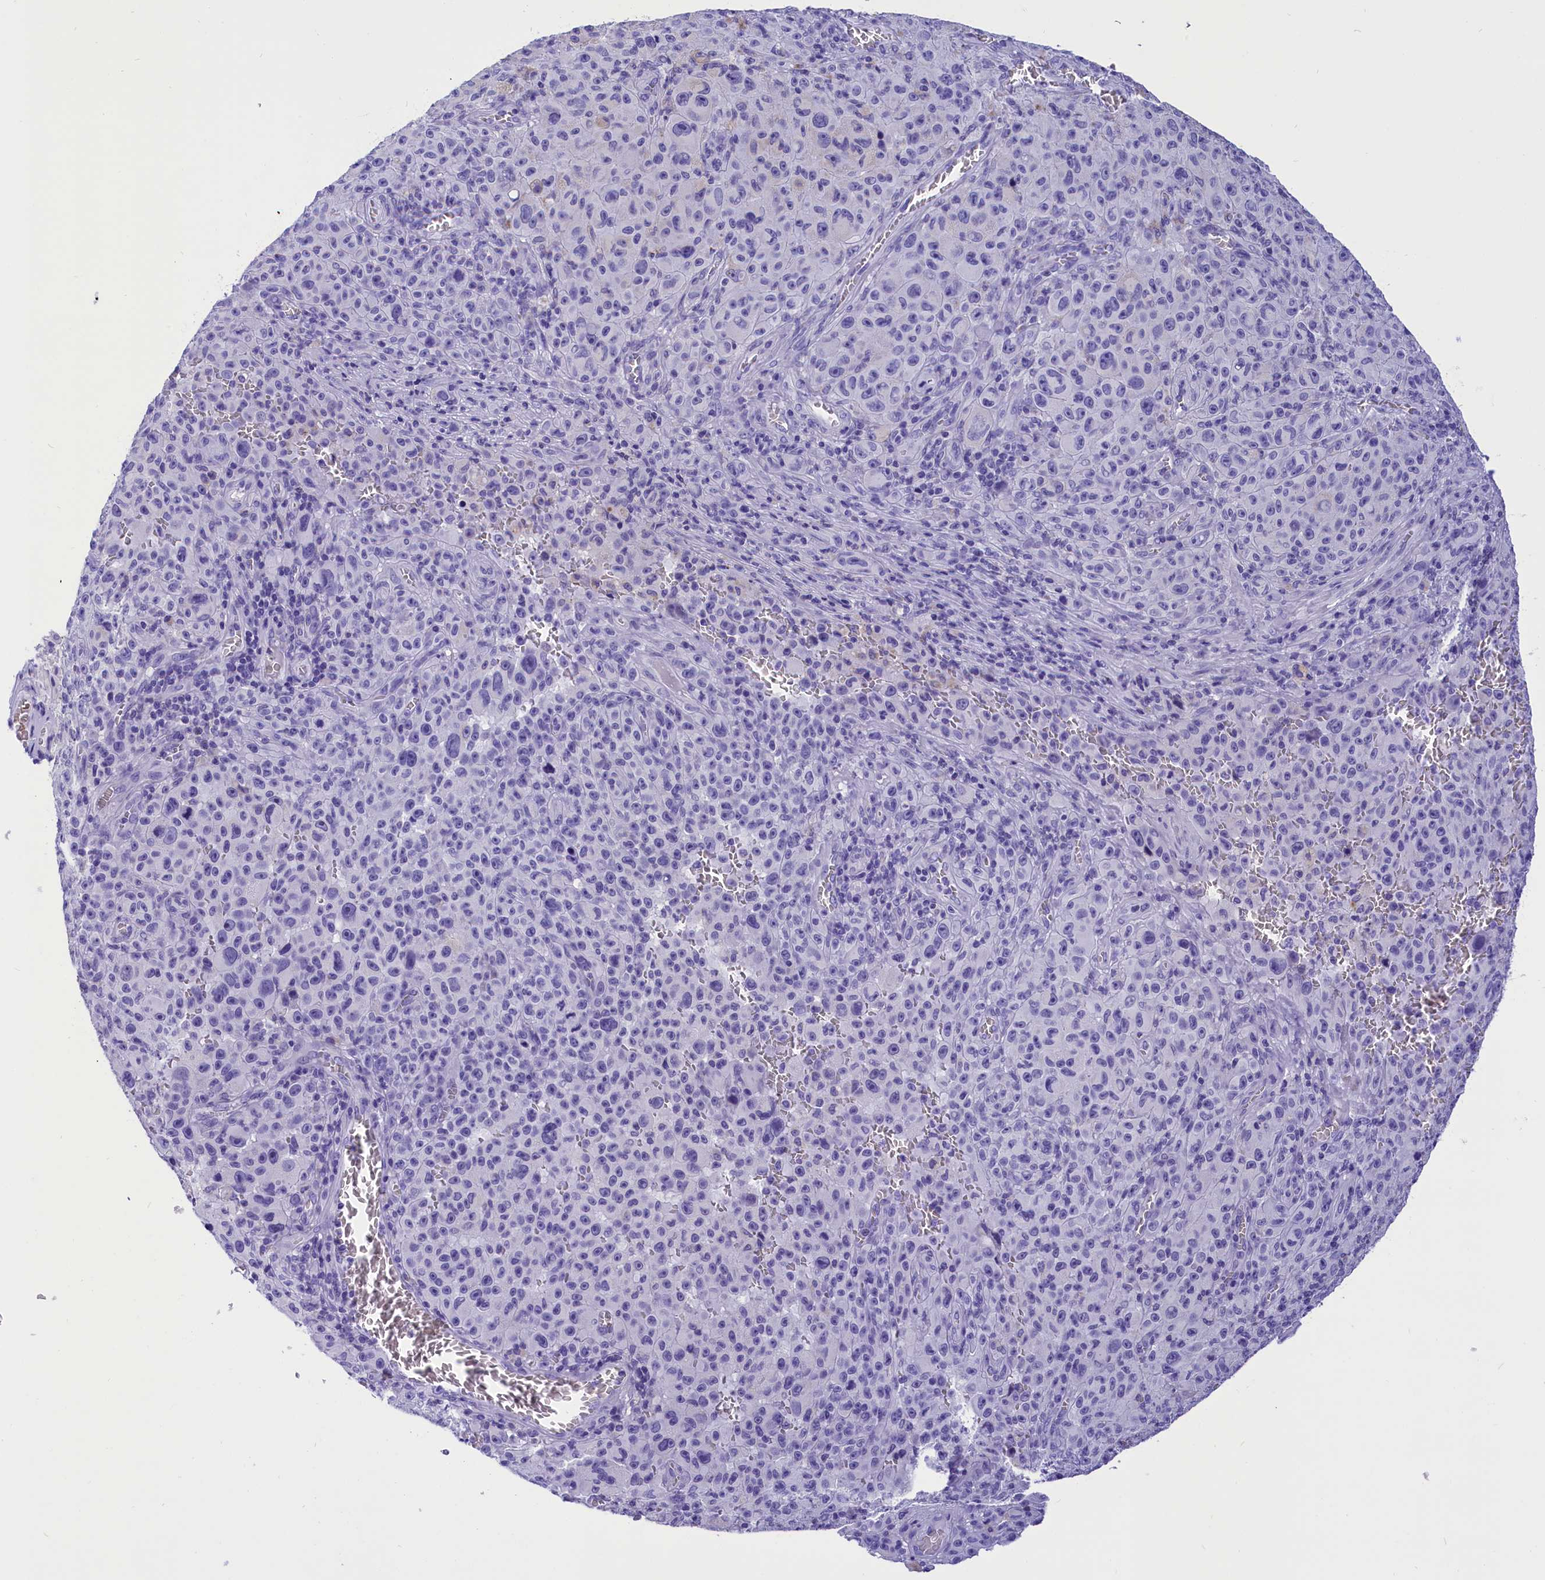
{"staining": {"intensity": "negative", "quantity": "none", "location": "none"}, "tissue": "melanoma", "cell_type": "Tumor cells", "image_type": "cancer", "snomed": [{"axis": "morphology", "description": "Malignant melanoma, NOS"}, {"axis": "topography", "description": "Skin"}], "caption": "This is an IHC photomicrograph of malignant melanoma. There is no positivity in tumor cells.", "gene": "ABAT", "patient": {"sex": "female", "age": 82}}